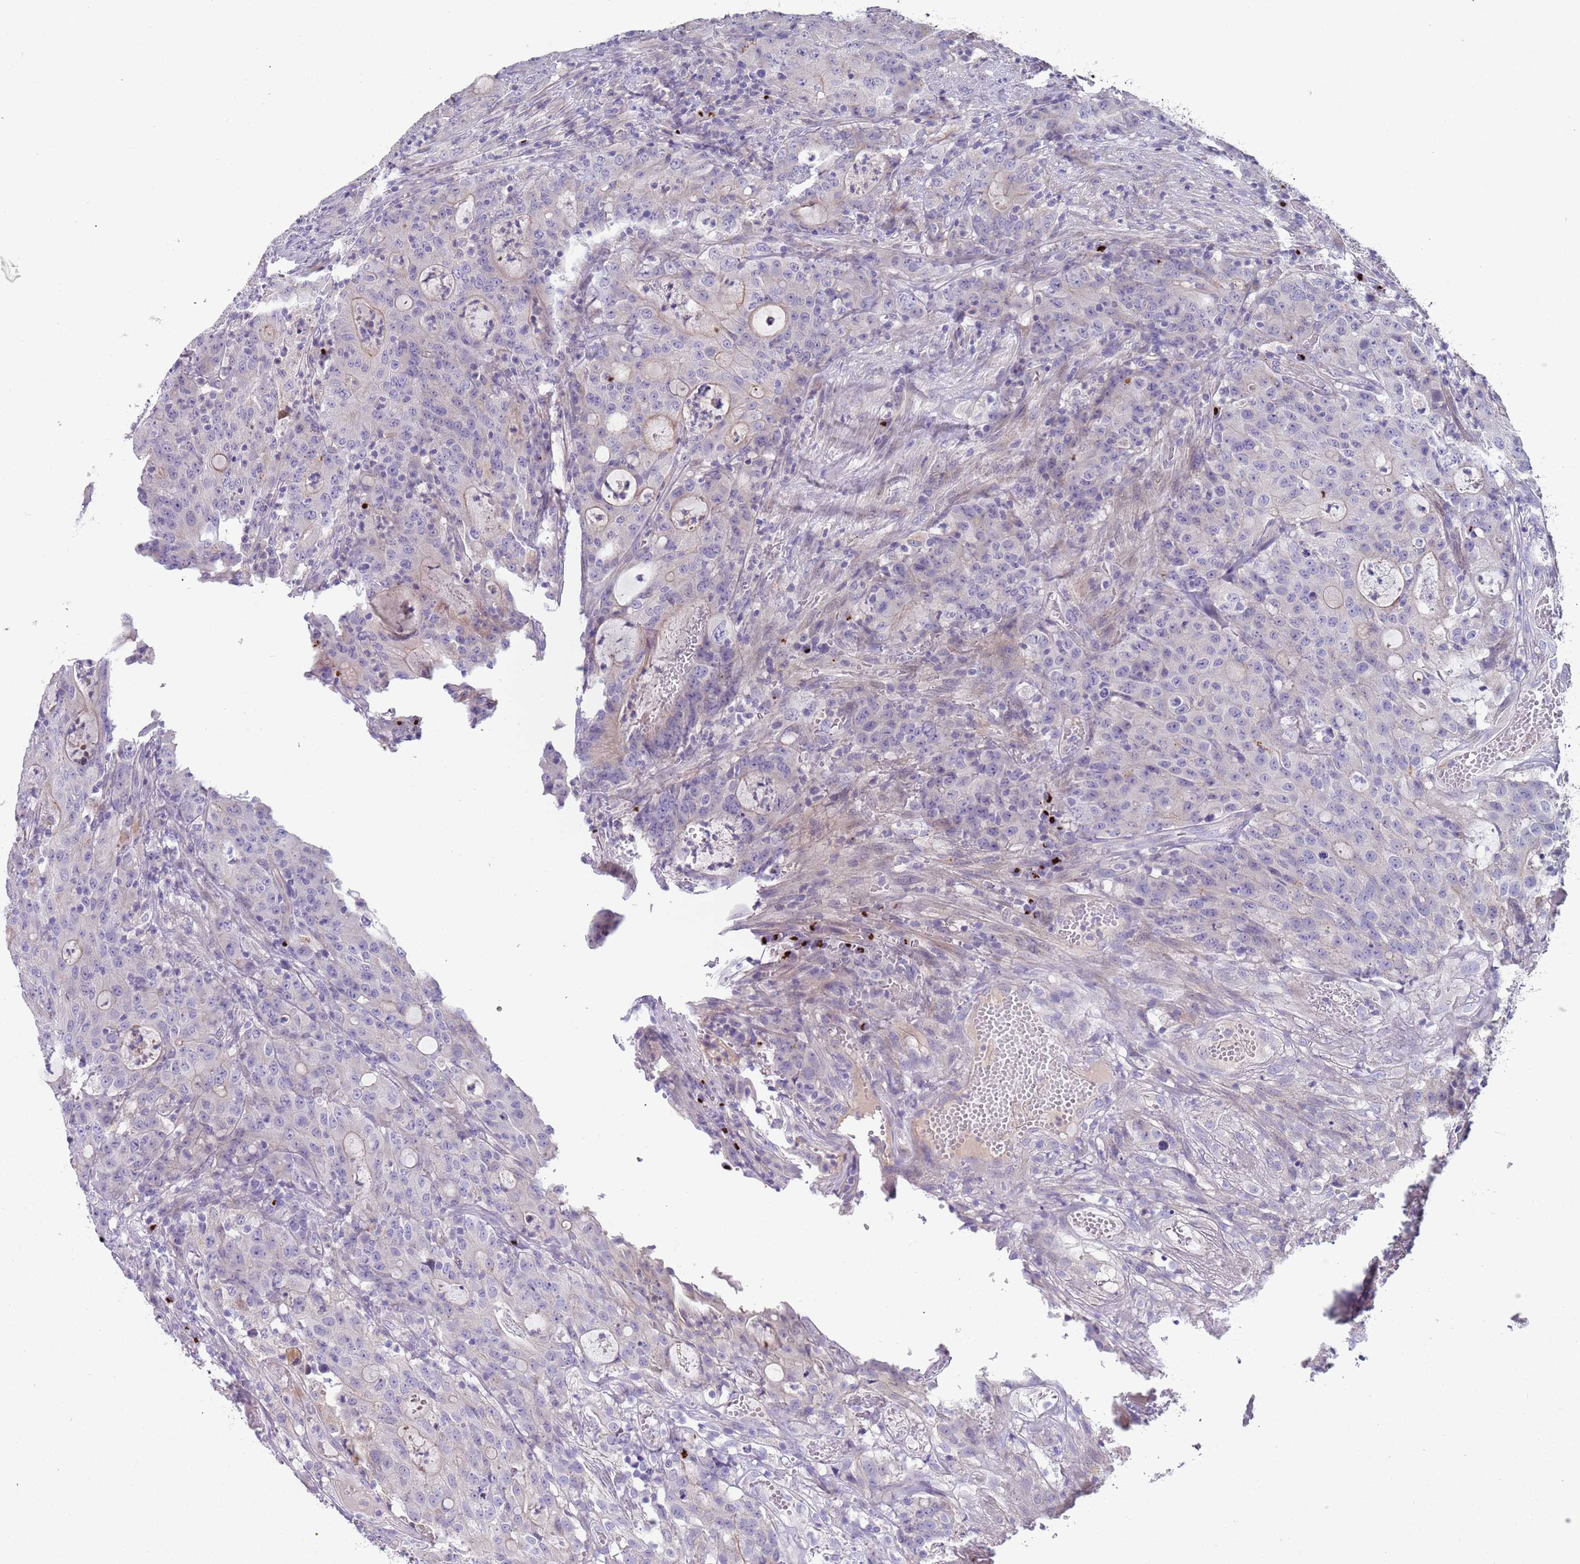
{"staining": {"intensity": "negative", "quantity": "none", "location": "none"}, "tissue": "colorectal cancer", "cell_type": "Tumor cells", "image_type": "cancer", "snomed": [{"axis": "morphology", "description": "Adenocarcinoma, NOS"}, {"axis": "topography", "description": "Colon"}], "caption": "The micrograph displays no staining of tumor cells in colorectal adenocarcinoma. (Immunohistochemistry (ihc), brightfield microscopy, high magnification).", "gene": "C2CD3", "patient": {"sex": "male", "age": 83}}